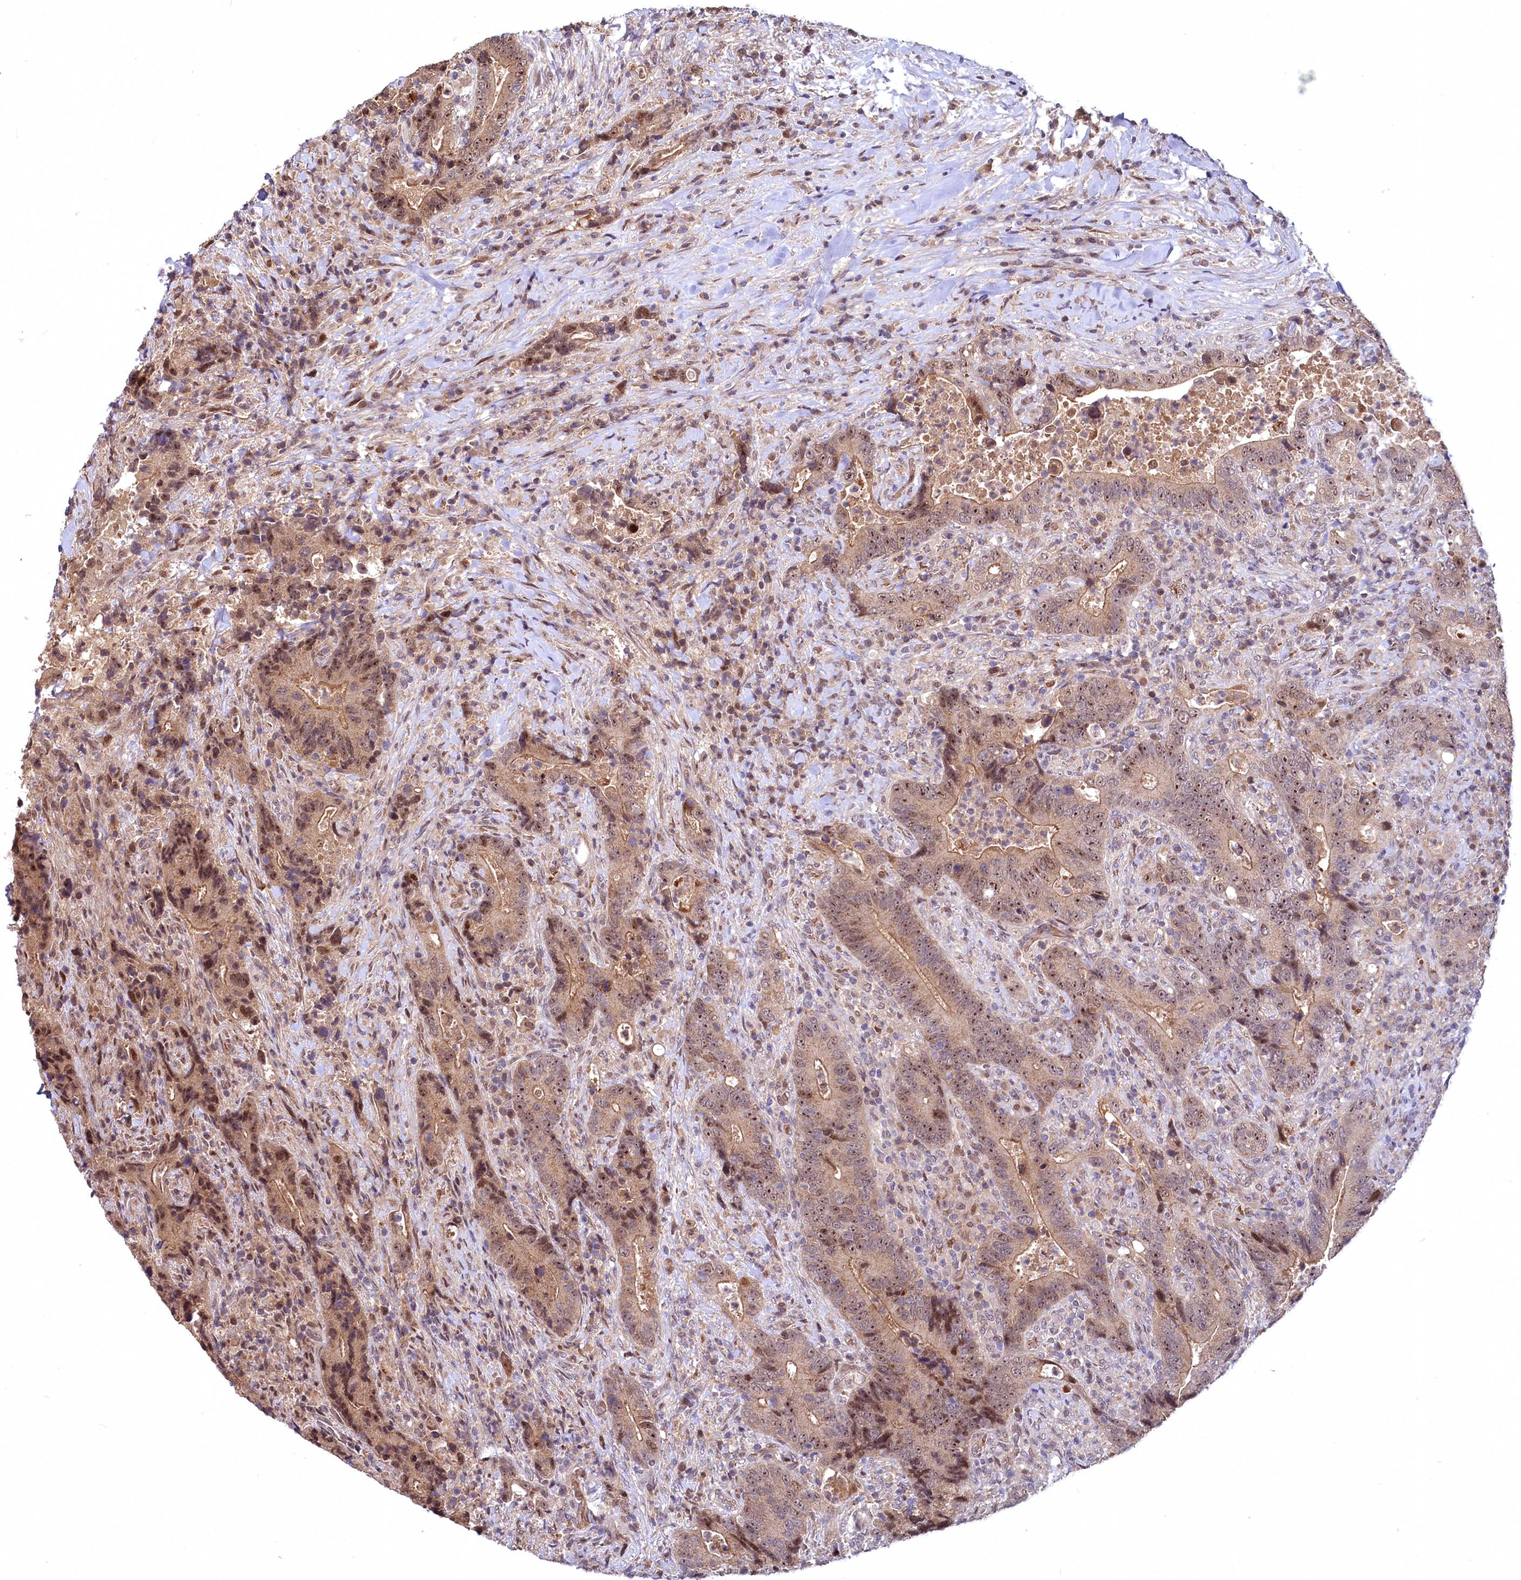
{"staining": {"intensity": "moderate", "quantity": ">75%", "location": "cytoplasmic/membranous,nuclear"}, "tissue": "colorectal cancer", "cell_type": "Tumor cells", "image_type": "cancer", "snomed": [{"axis": "morphology", "description": "Adenocarcinoma, NOS"}, {"axis": "topography", "description": "Colon"}], "caption": "Moderate cytoplasmic/membranous and nuclear expression is present in about >75% of tumor cells in colorectal cancer.", "gene": "N4BP2L1", "patient": {"sex": "female", "age": 75}}